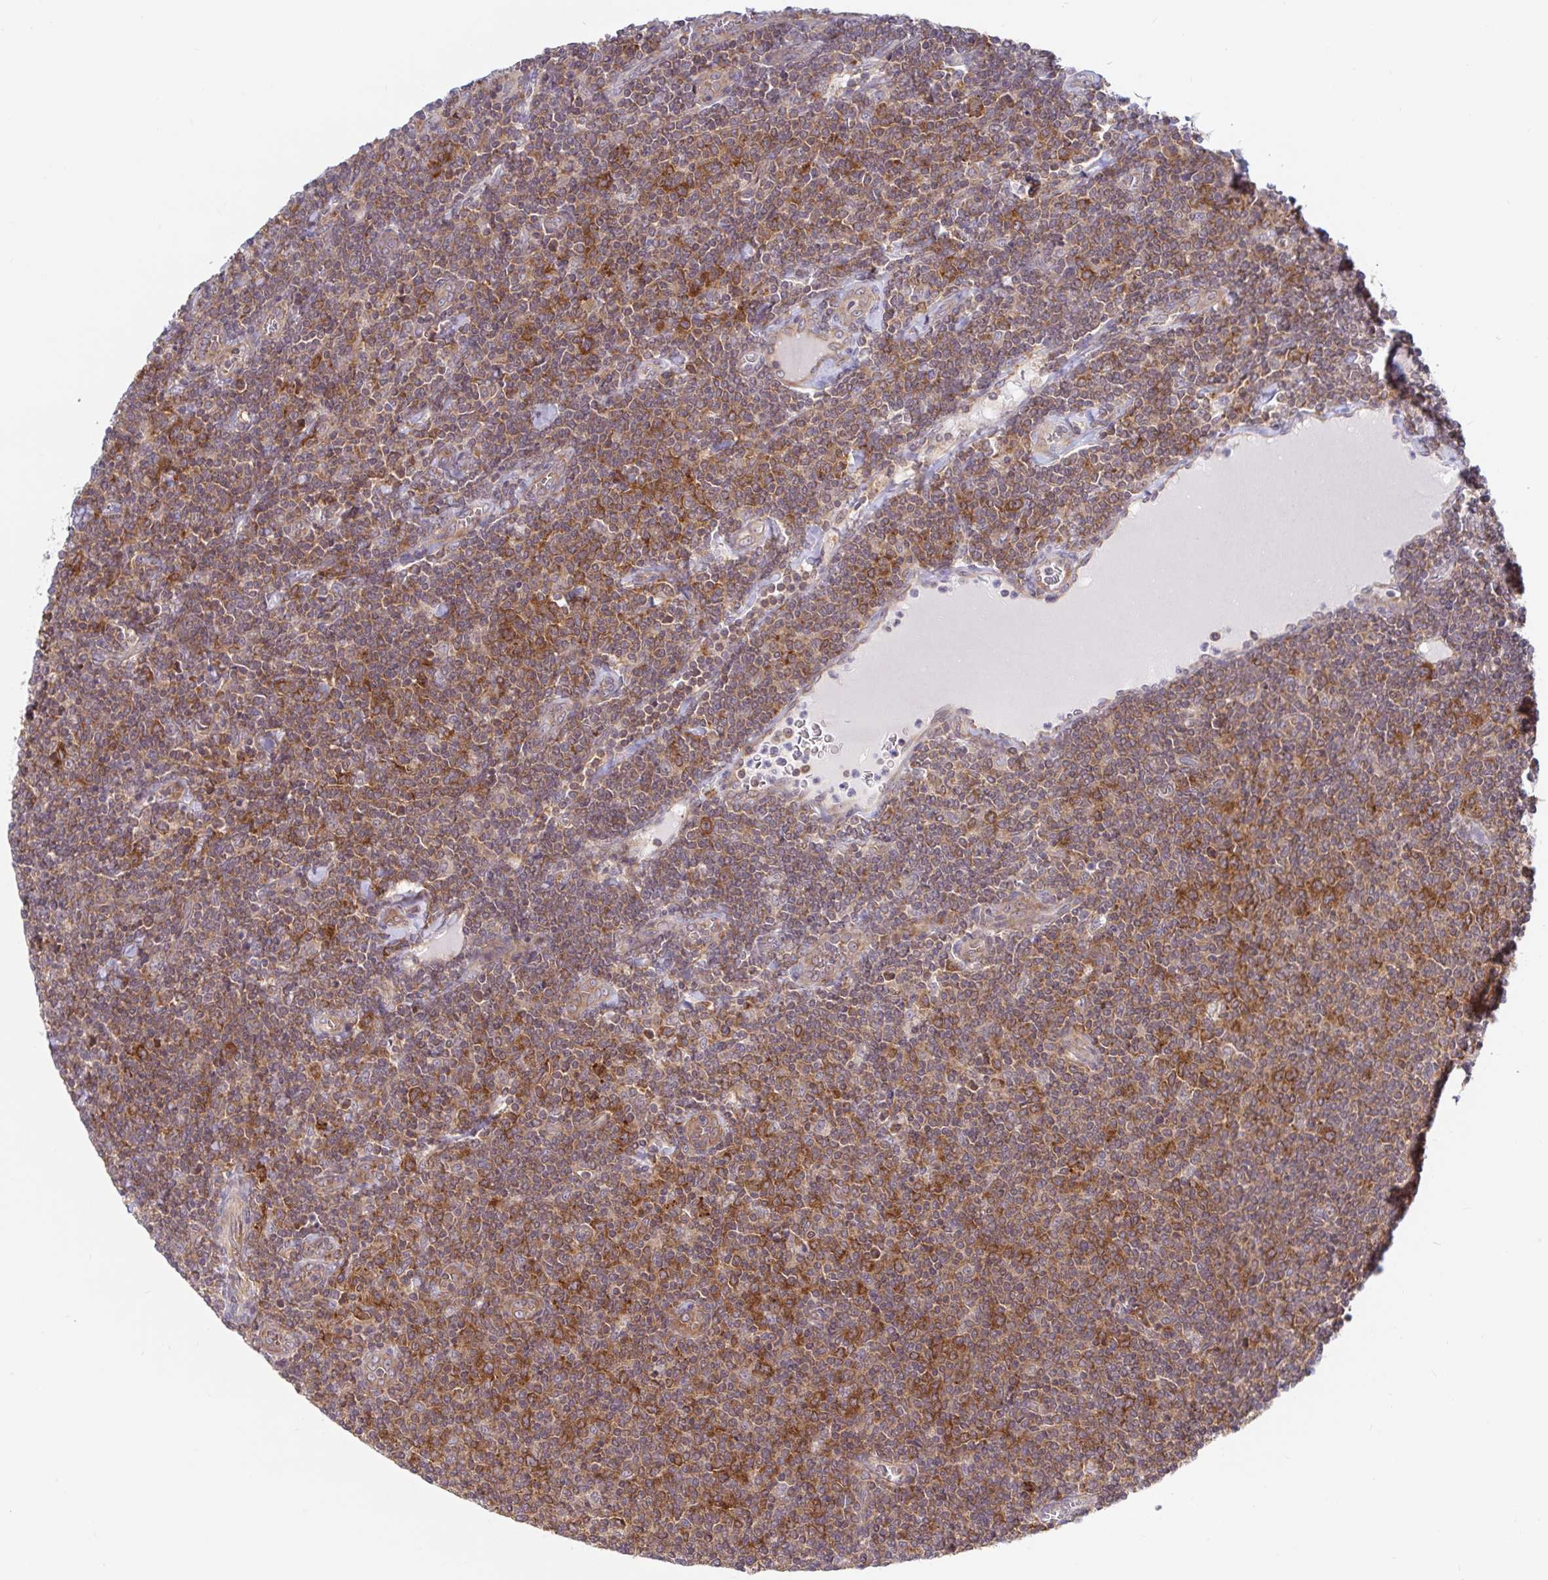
{"staining": {"intensity": "moderate", "quantity": ">75%", "location": "cytoplasmic/membranous"}, "tissue": "lymphoma", "cell_type": "Tumor cells", "image_type": "cancer", "snomed": [{"axis": "morphology", "description": "Malignant lymphoma, non-Hodgkin's type, Low grade"}, {"axis": "topography", "description": "Lymph node"}], "caption": "Human low-grade malignant lymphoma, non-Hodgkin's type stained with a protein marker reveals moderate staining in tumor cells.", "gene": "LARP1", "patient": {"sex": "male", "age": 52}}